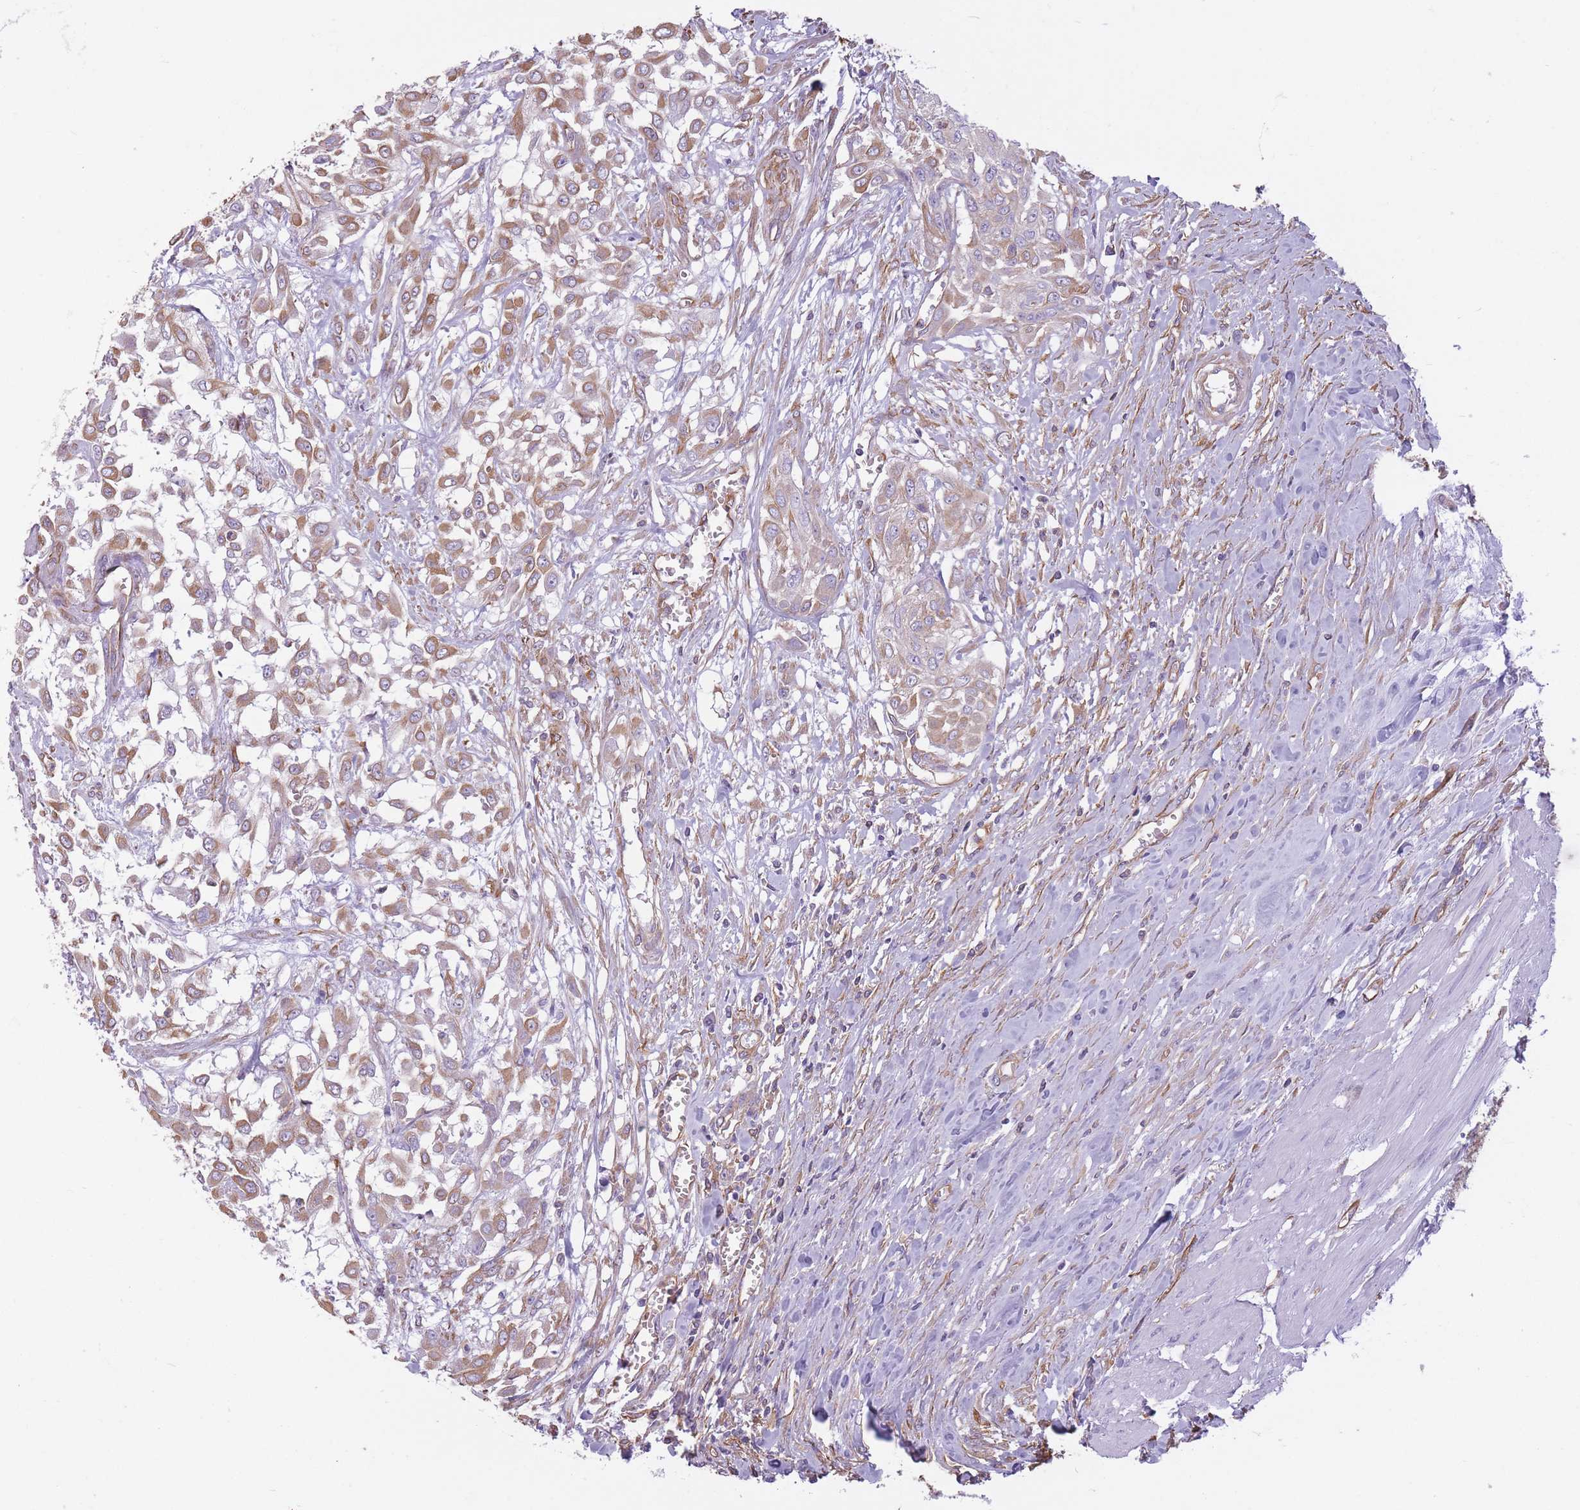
{"staining": {"intensity": "moderate", "quantity": ">75%", "location": "cytoplasmic/membranous"}, "tissue": "urothelial cancer", "cell_type": "Tumor cells", "image_type": "cancer", "snomed": [{"axis": "morphology", "description": "Urothelial carcinoma, High grade"}, {"axis": "topography", "description": "Urinary bladder"}], "caption": "High-grade urothelial carcinoma stained with a protein marker exhibits moderate staining in tumor cells.", "gene": "ADD1", "patient": {"sex": "male", "age": 57}}